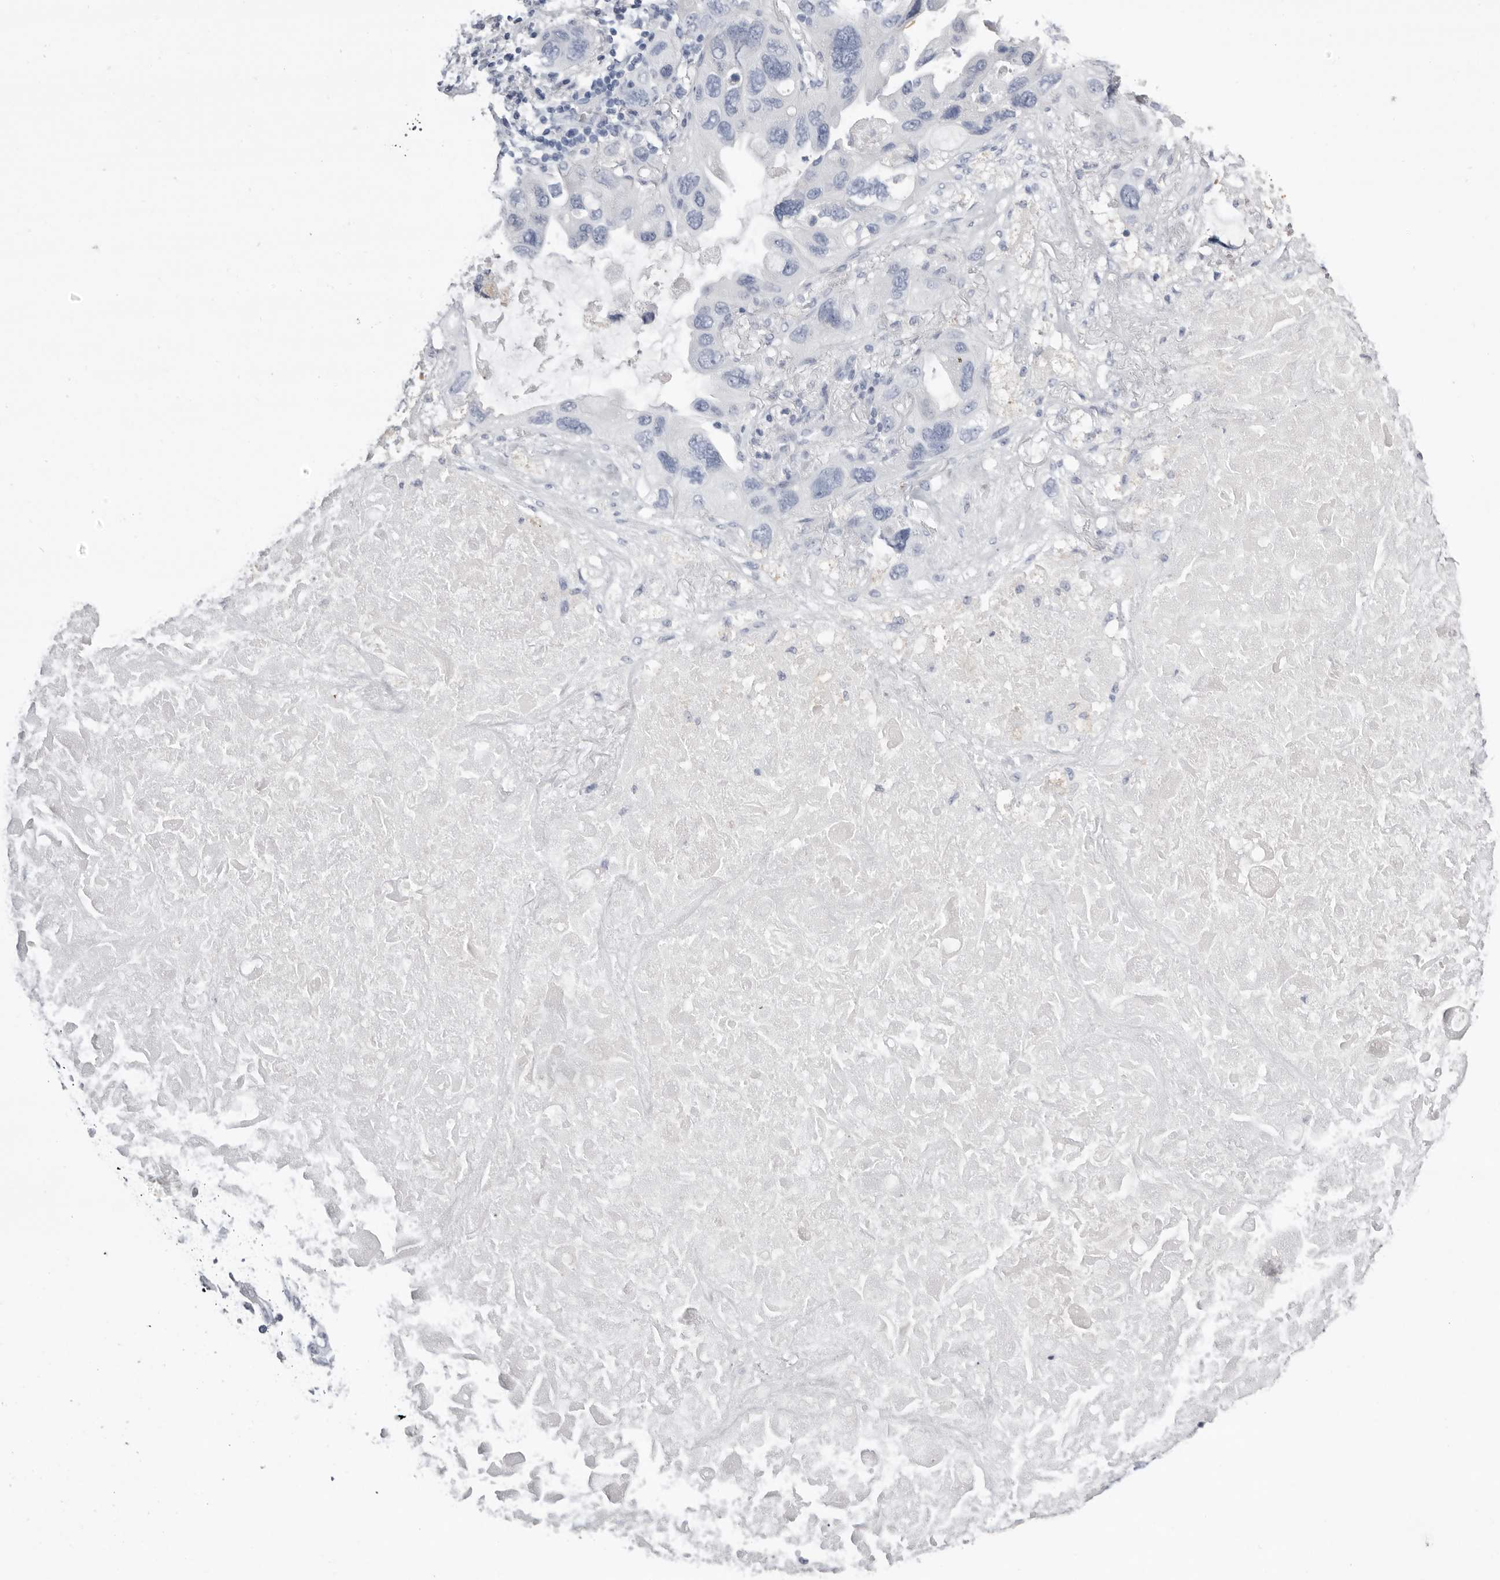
{"staining": {"intensity": "negative", "quantity": "none", "location": "none"}, "tissue": "lung cancer", "cell_type": "Tumor cells", "image_type": "cancer", "snomed": [{"axis": "morphology", "description": "Squamous cell carcinoma, NOS"}, {"axis": "topography", "description": "Lung"}], "caption": "Immunohistochemical staining of lung squamous cell carcinoma exhibits no significant positivity in tumor cells. (Stains: DAB IHC with hematoxylin counter stain, Microscopy: brightfield microscopy at high magnification).", "gene": "LPO", "patient": {"sex": "female", "age": 73}}